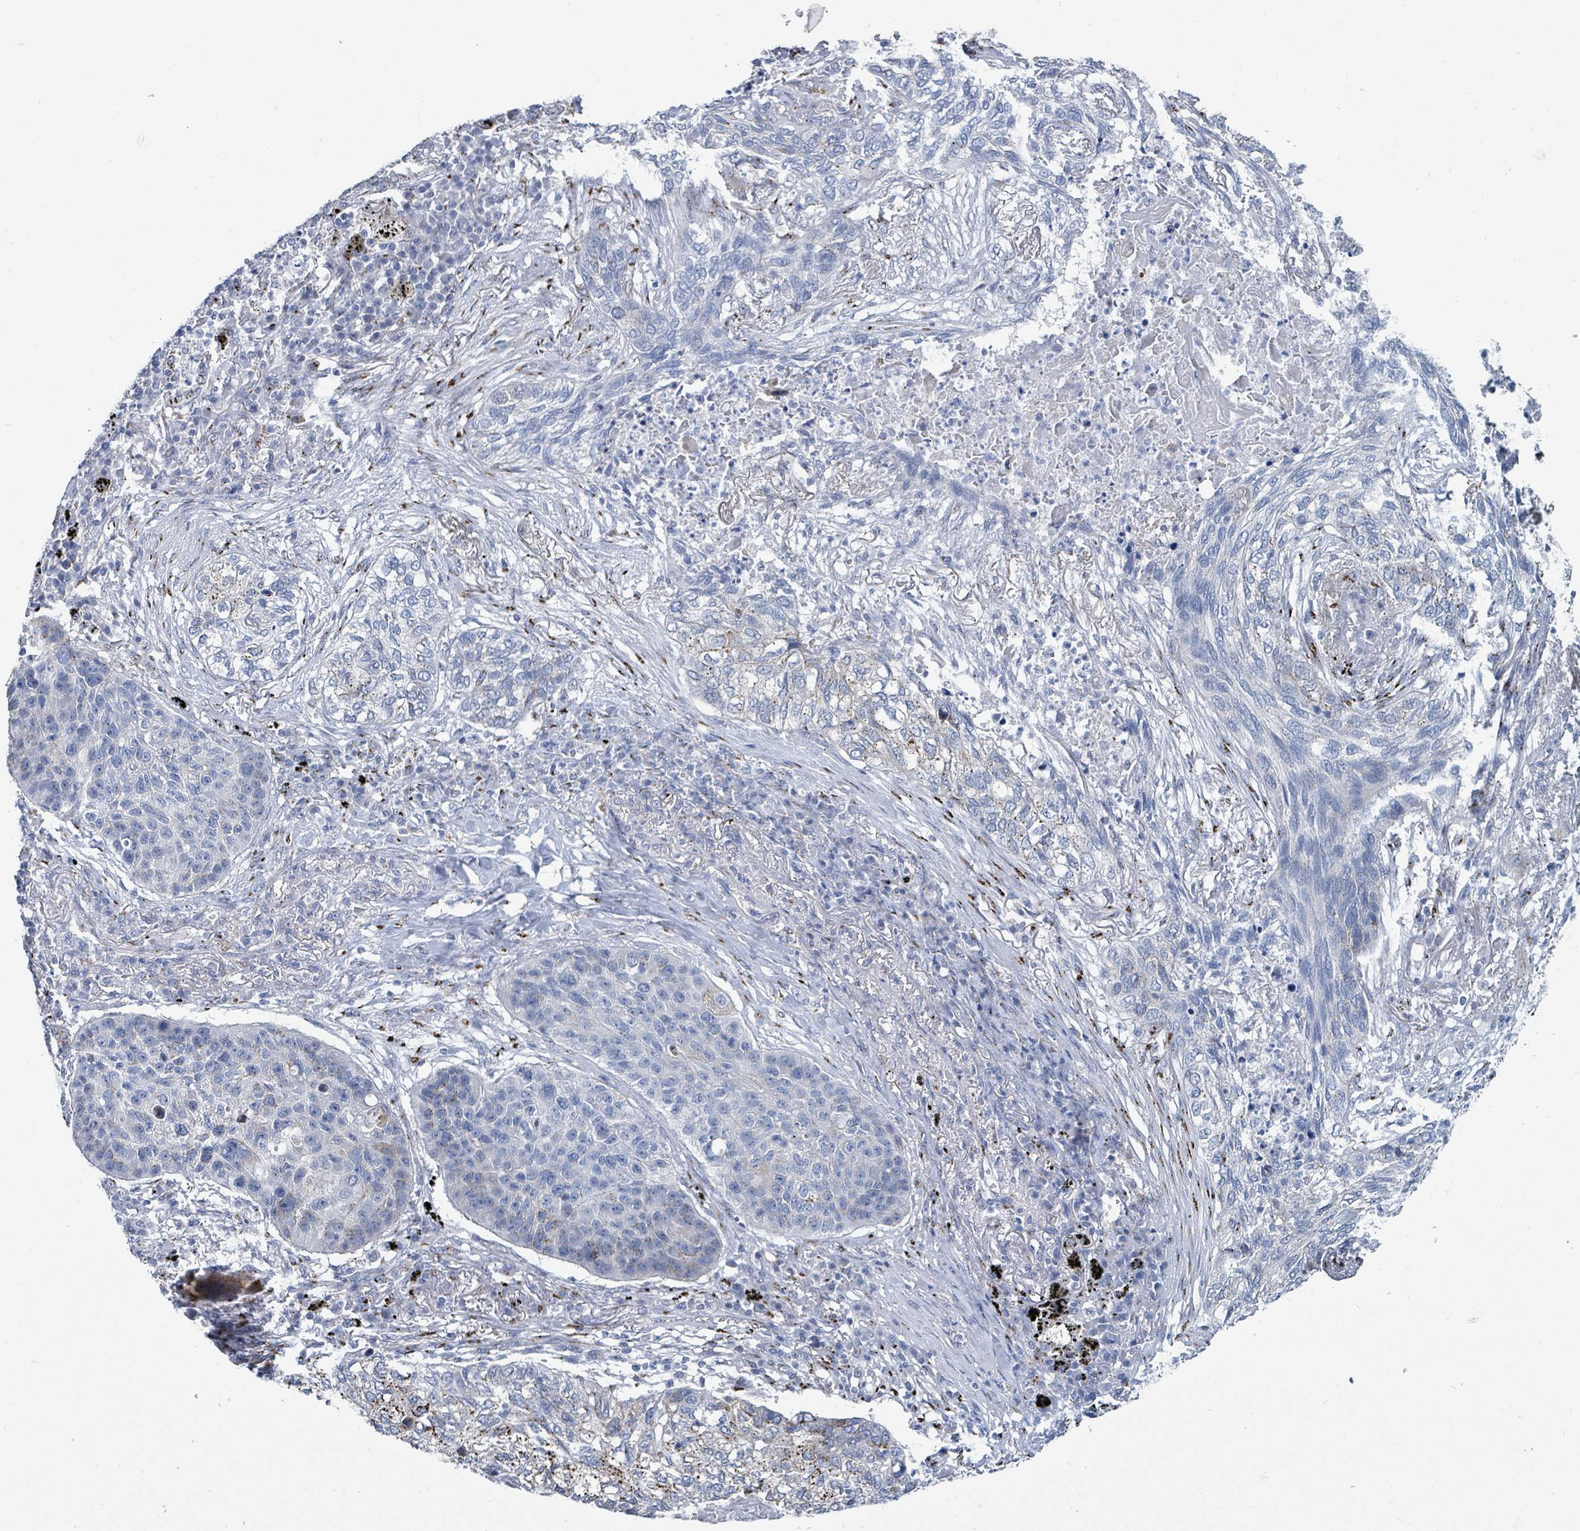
{"staining": {"intensity": "negative", "quantity": "none", "location": "none"}, "tissue": "lung cancer", "cell_type": "Tumor cells", "image_type": "cancer", "snomed": [{"axis": "morphology", "description": "Squamous cell carcinoma, NOS"}, {"axis": "topography", "description": "Lung"}], "caption": "A high-resolution image shows immunohistochemistry staining of lung squamous cell carcinoma, which reveals no significant staining in tumor cells.", "gene": "DCAF5", "patient": {"sex": "female", "age": 63}}